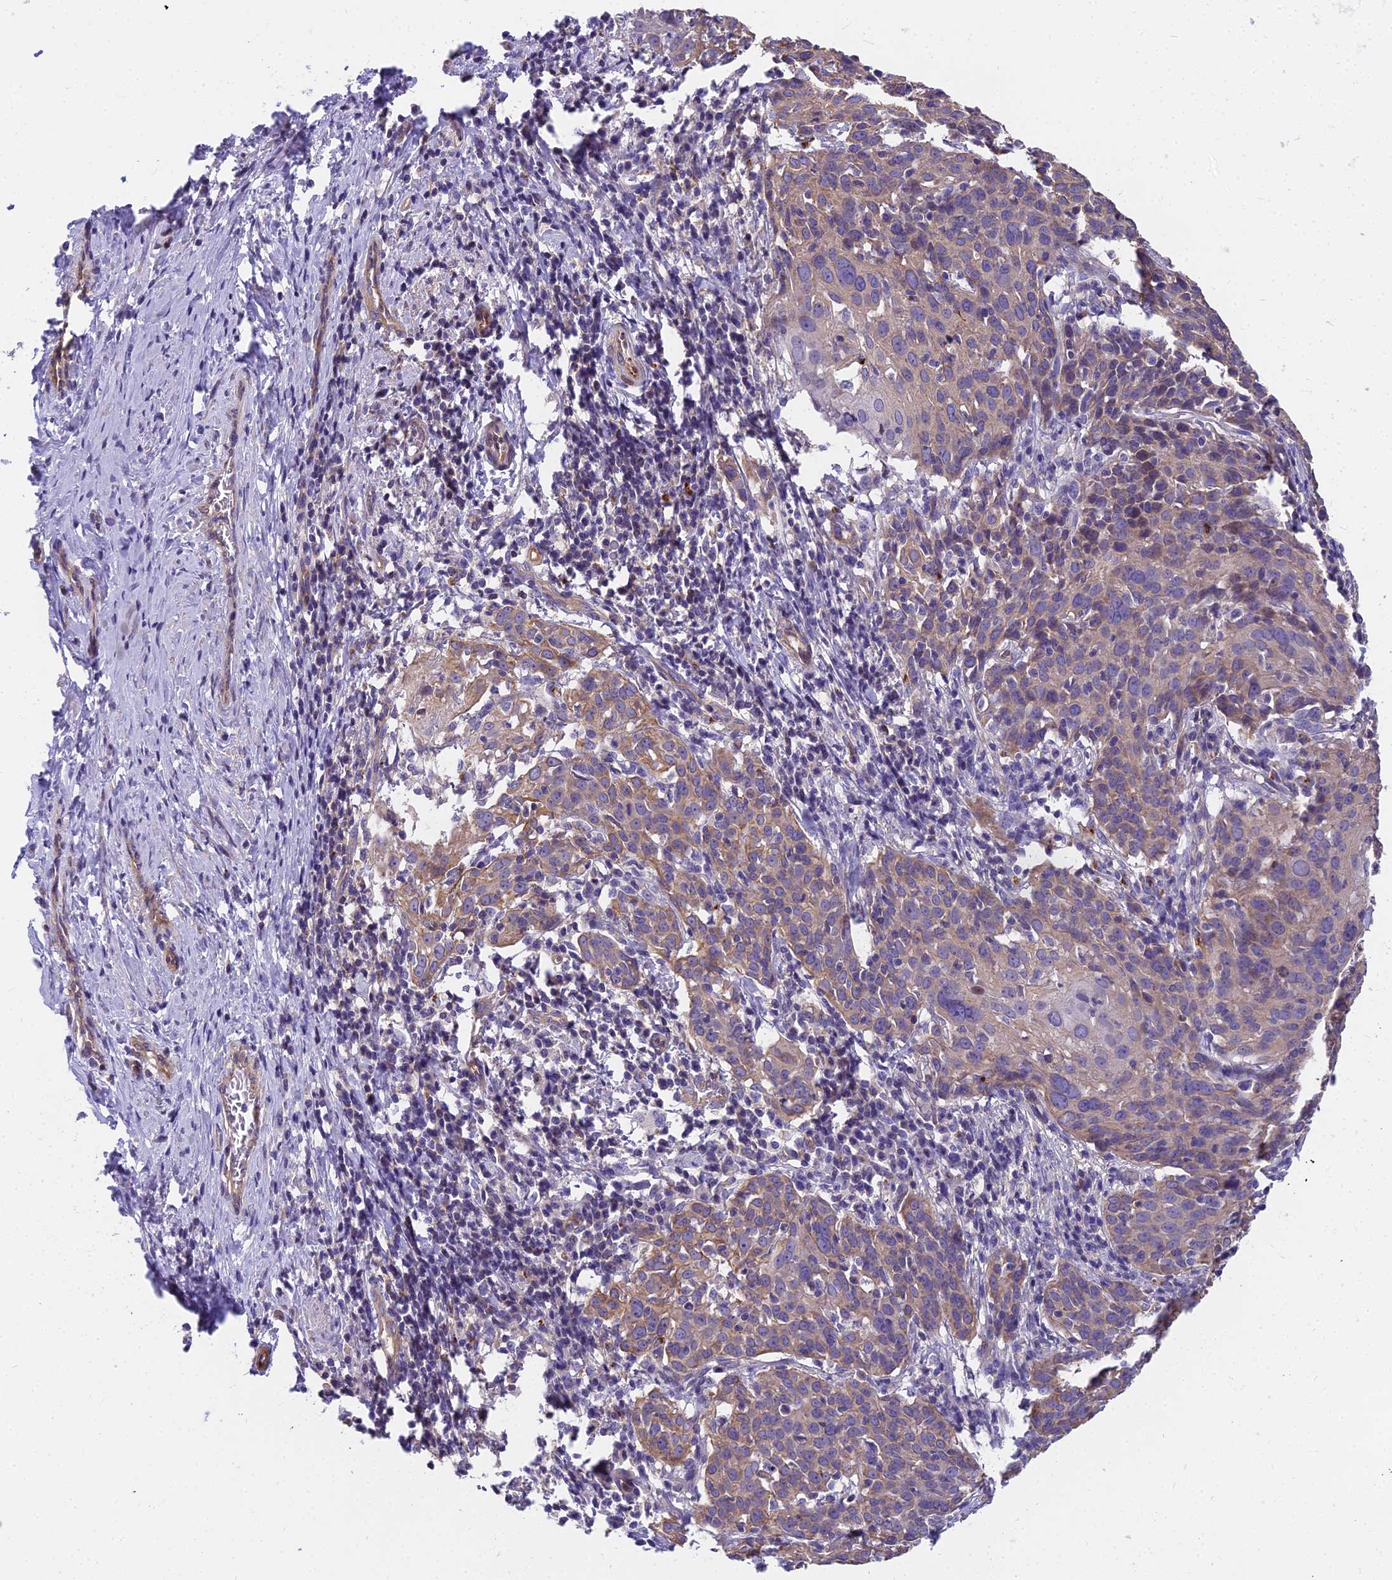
{"staining": {"intensity": "moderate", "quantity": ">75%", "location": "cytoplasmic/membranous"}, "tissue": "cervical cancer", "cell_type": "Tumor cells", "image_type": "cancer", "snomed": [{"axis": "morphology", "description": "Squamous cell carcinoma, NOS"}, {"axis": "topography", "description": "Cervix"}], "caption": "The micrograph displays immunohistochemical staining of cervical cancer. There is moderate cytoplasmic/membranous expression is present in approximately >75% of tumor cells.", "gene": "HLA-DOA", "patient": {"sex": "female", "age": 50}}